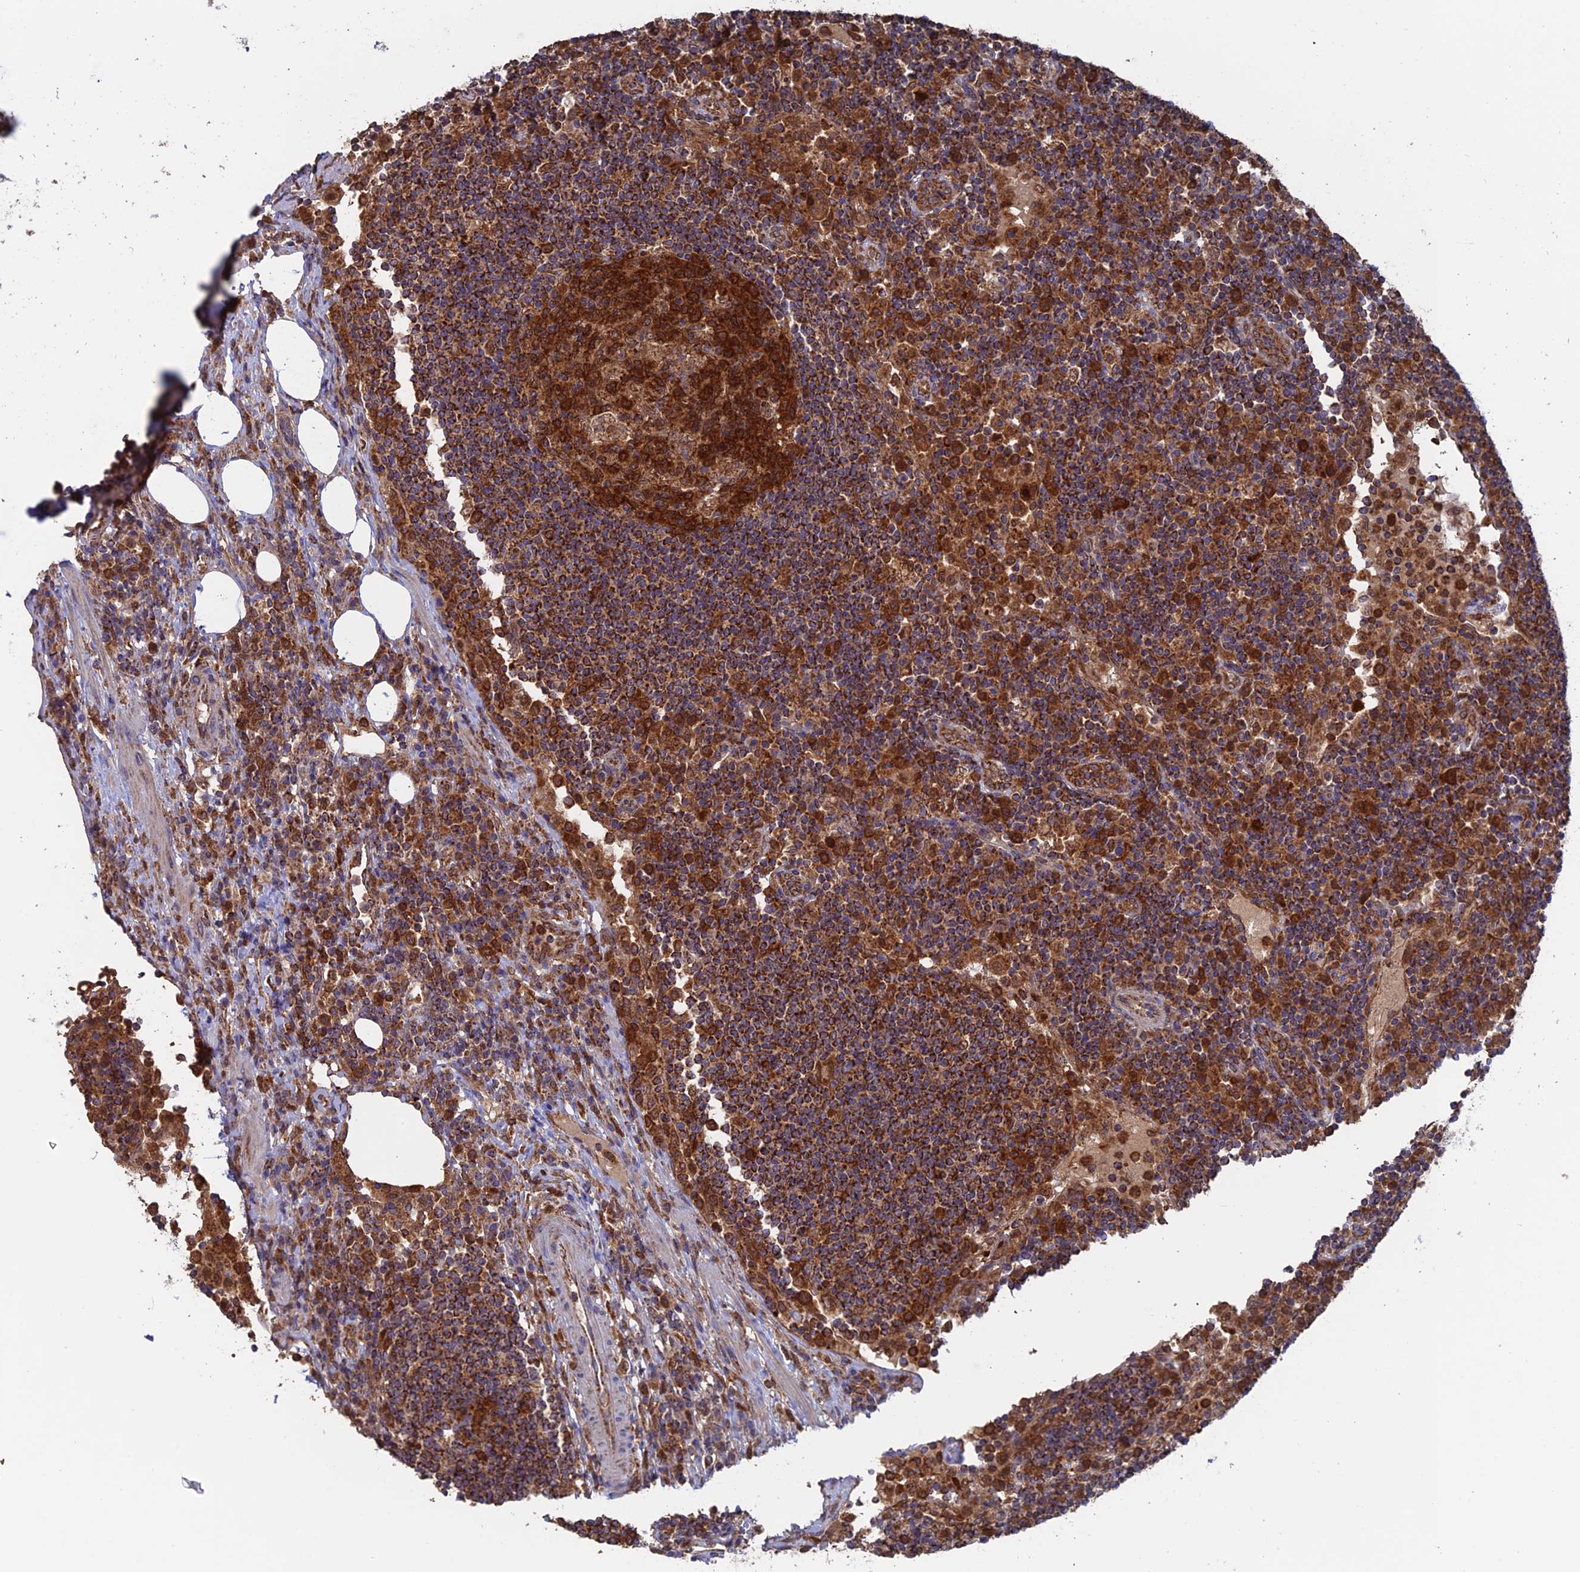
{"staining": {"intensity": "strong", "quantity": "25%-75%", "location": "cytoplasmic/membranous"}, "tissue": "lymph node", "cell_type": "Germinal center cells", "image_type": "normal", "snomed": [{"axis": "morphology", "description": "Normal tissue, NOS"}, {"axis": "topography", "description": "Lymph node"}], "caption": "Immunohistochemical staining of unremarkable lymph node displays 25%-75% levels of strong cytoplasmic/membranous protein staining in about 25%-75% of germinal center cells. Ihc stains the protein of interest in brown and the nuclei are stained blue.", "gene": "DTYMK", "patient": {"sex": "female", "age": 53}}